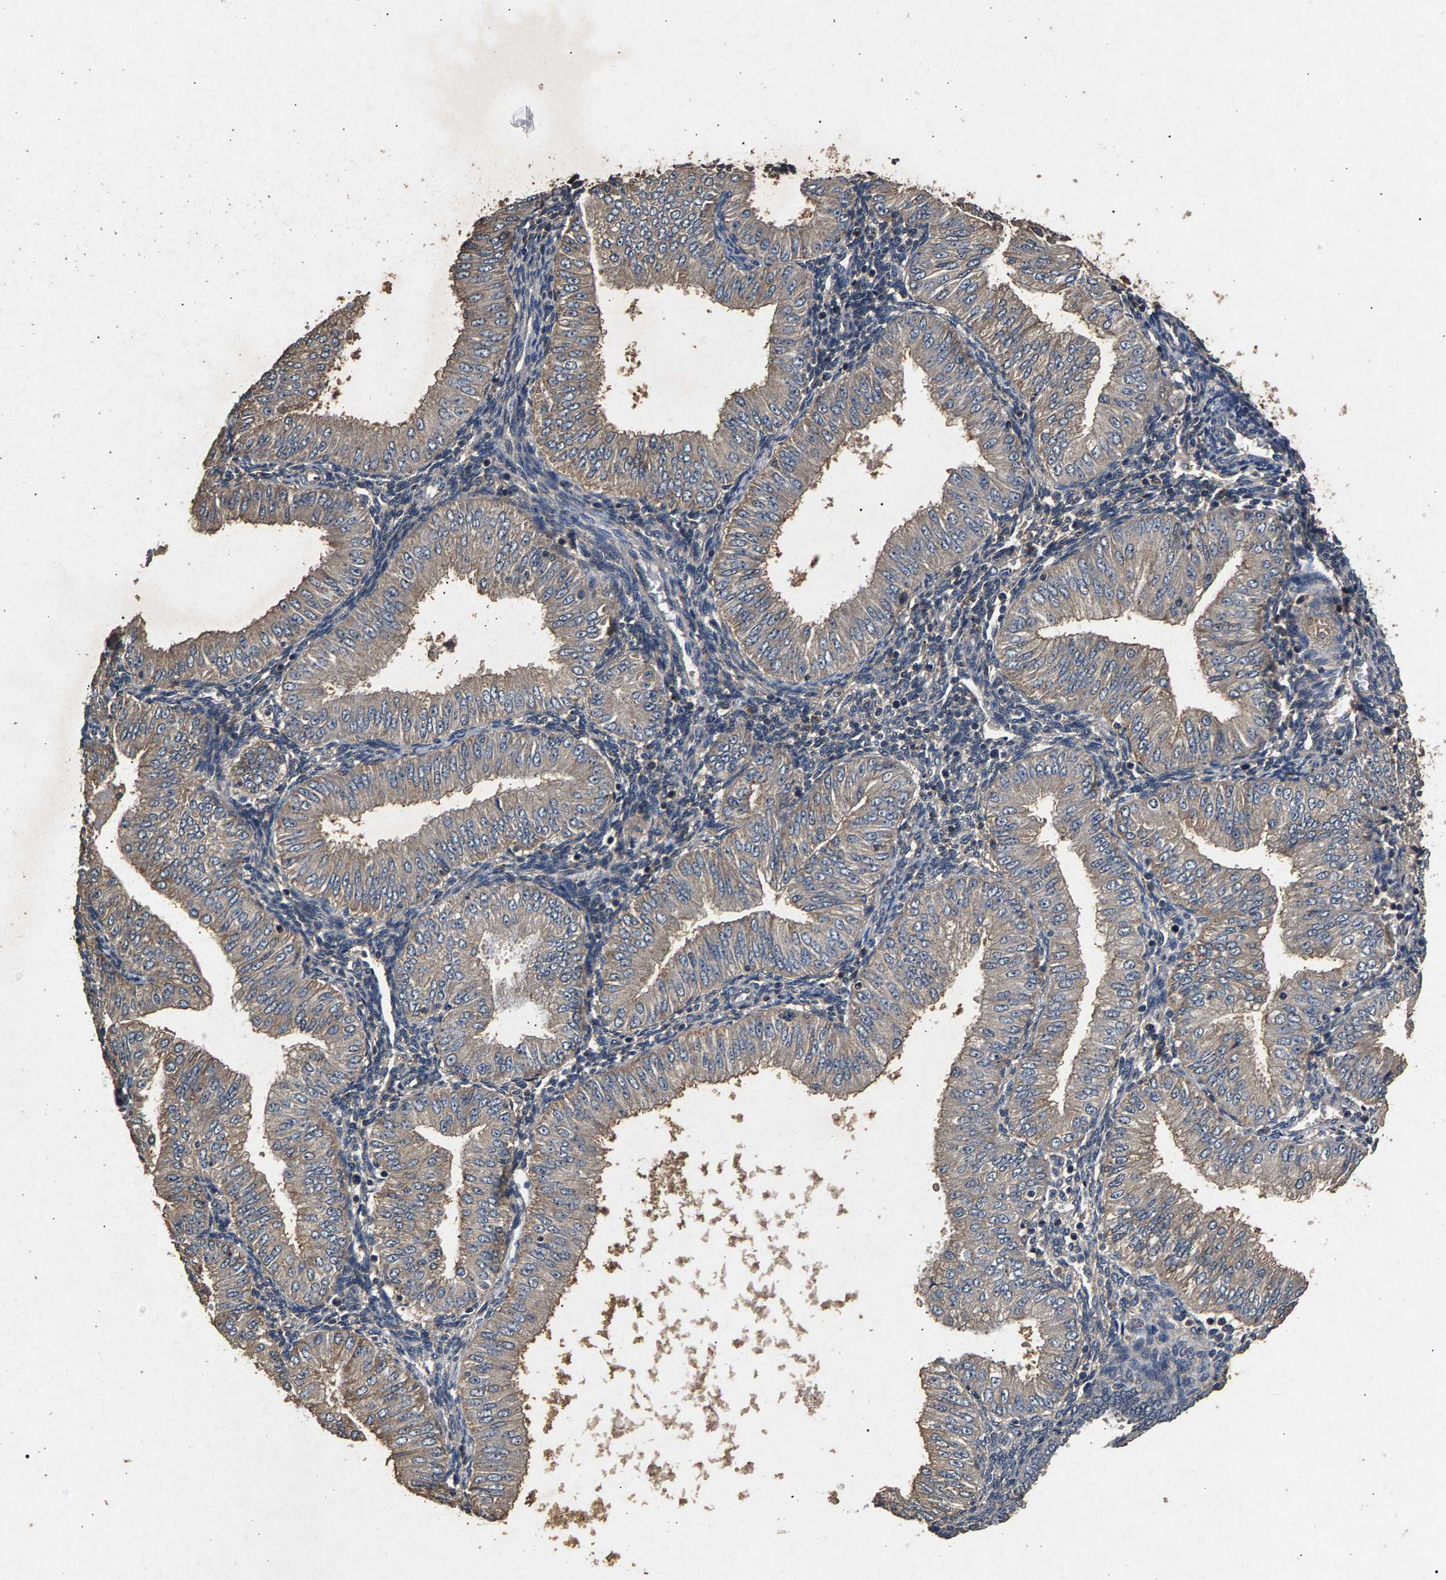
{"staining": {"intensity": "weak", "quantity": "<25%", "location": "cytoplasmic/membranous"}, "tissue": "endometrial cancer", "cell_type": "Tumor cells", "image_type": "cancer", "snomed": [{"axis": "morphology", "description": "Normal tissue, NOS"}, {"axis": "morphology", "description": "Adenocarcinoma, NOS"}, {"axis": "topography", "description": "Endometrium"}], "caption": "Immunohistochemistry (IHC) image of neoplastic tissue: endometrial cancer (adenocarcinoma) stained with DAB exhibits no significant protein positivity in tumor cells. The staining was performed using DAB to visualize the protein expression in brown, while the nuclei were stained in blue with hematoxylin (Magnification: 20x).", "gene": "PPP1CC", "patient": {"sex": "female", "age": 53}}